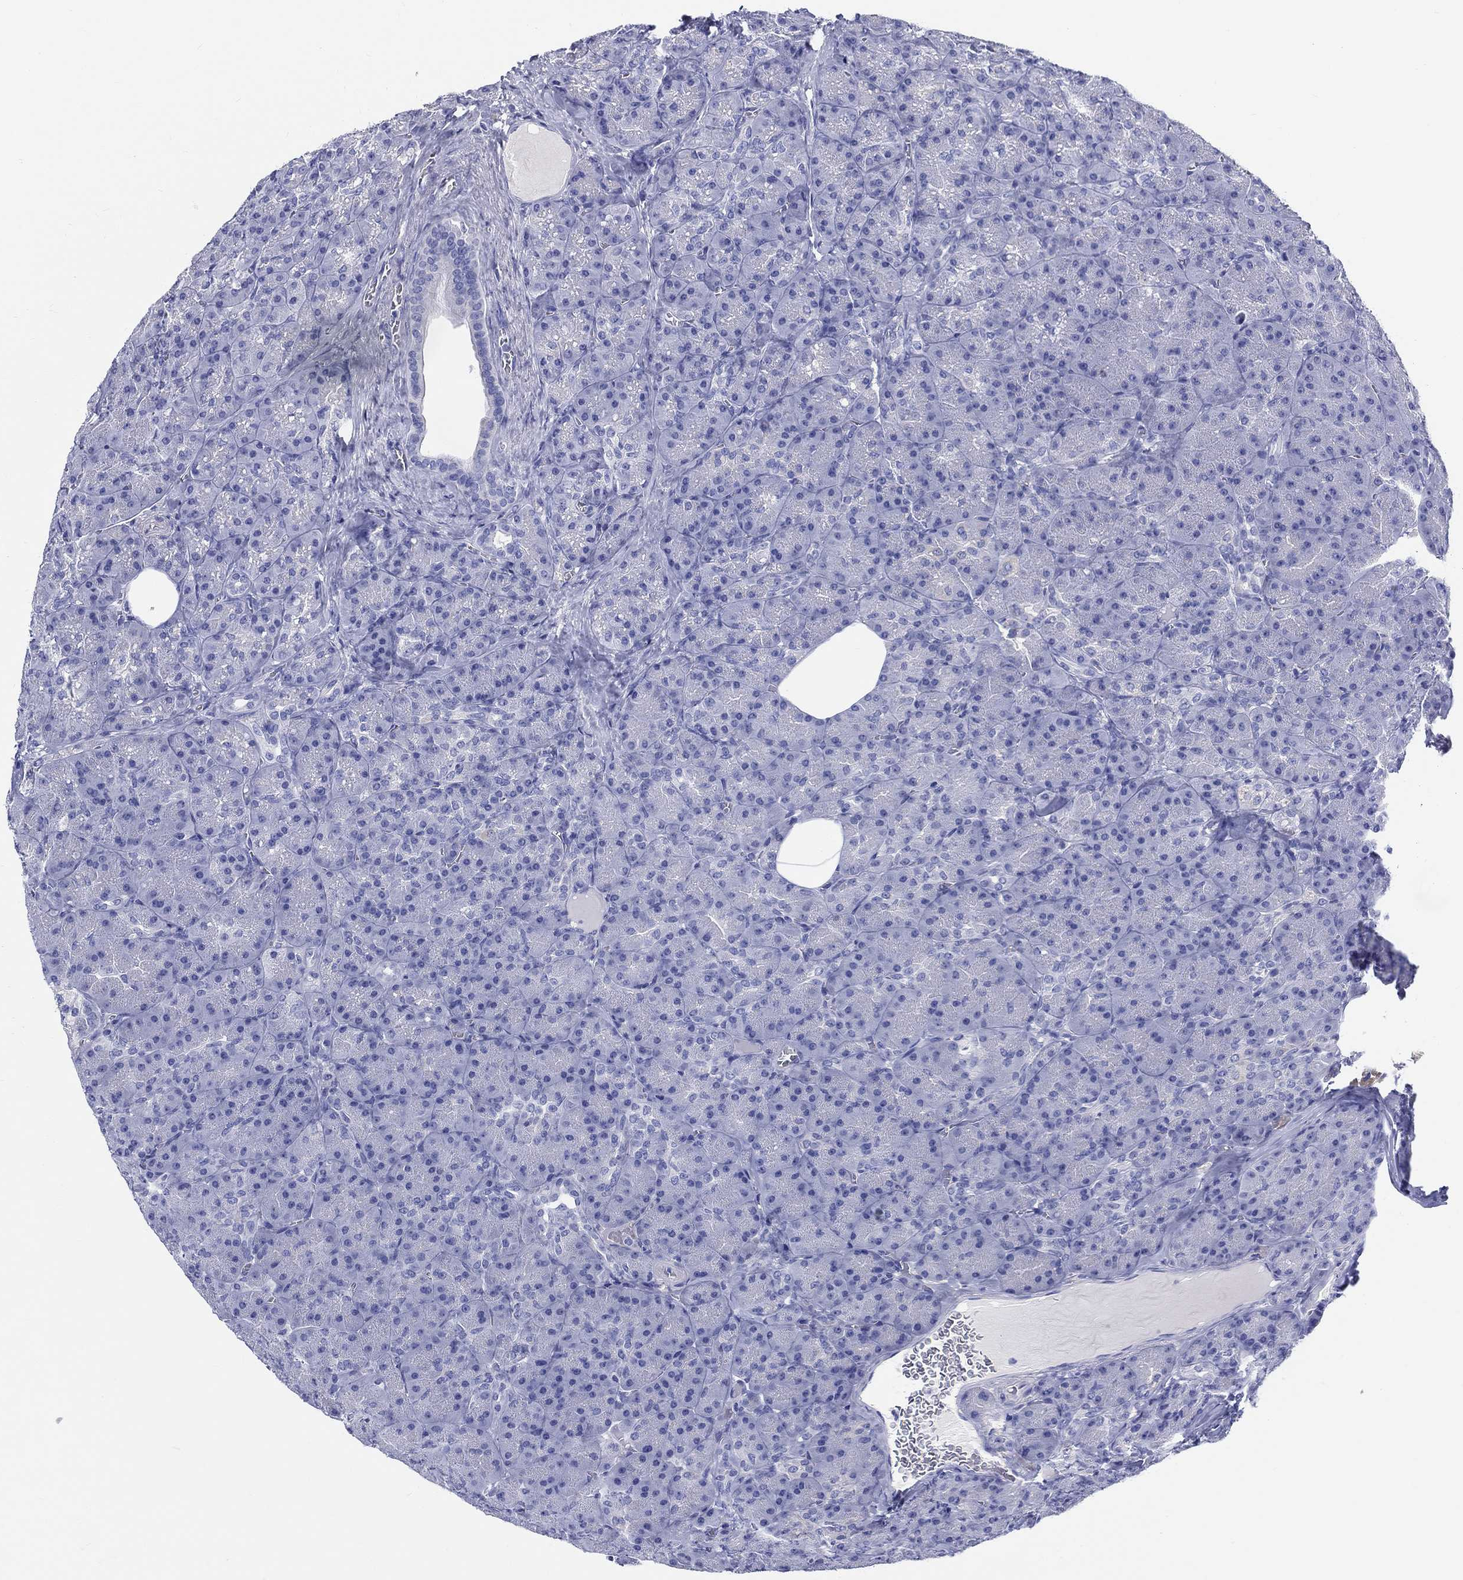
{"staining": {"intensity": "negative", "quantity": "none", "location": "none"}, "tissue": "pancreas", "cell_type": "Exocrine glandular cells", "image_type": "normal", "snomed": [{"axis": "morphology", "description": "Normal tissue, NOS"}, {"axis": "topography", "description": "Pancreas"}], "caption": "IHC micrograph of benign human pancreas stained for a protein (brown), which reveals no staining in exocrine glandular cells.", "gene": "CRYGS", "patient": {"sex": "male", "age": 57}}